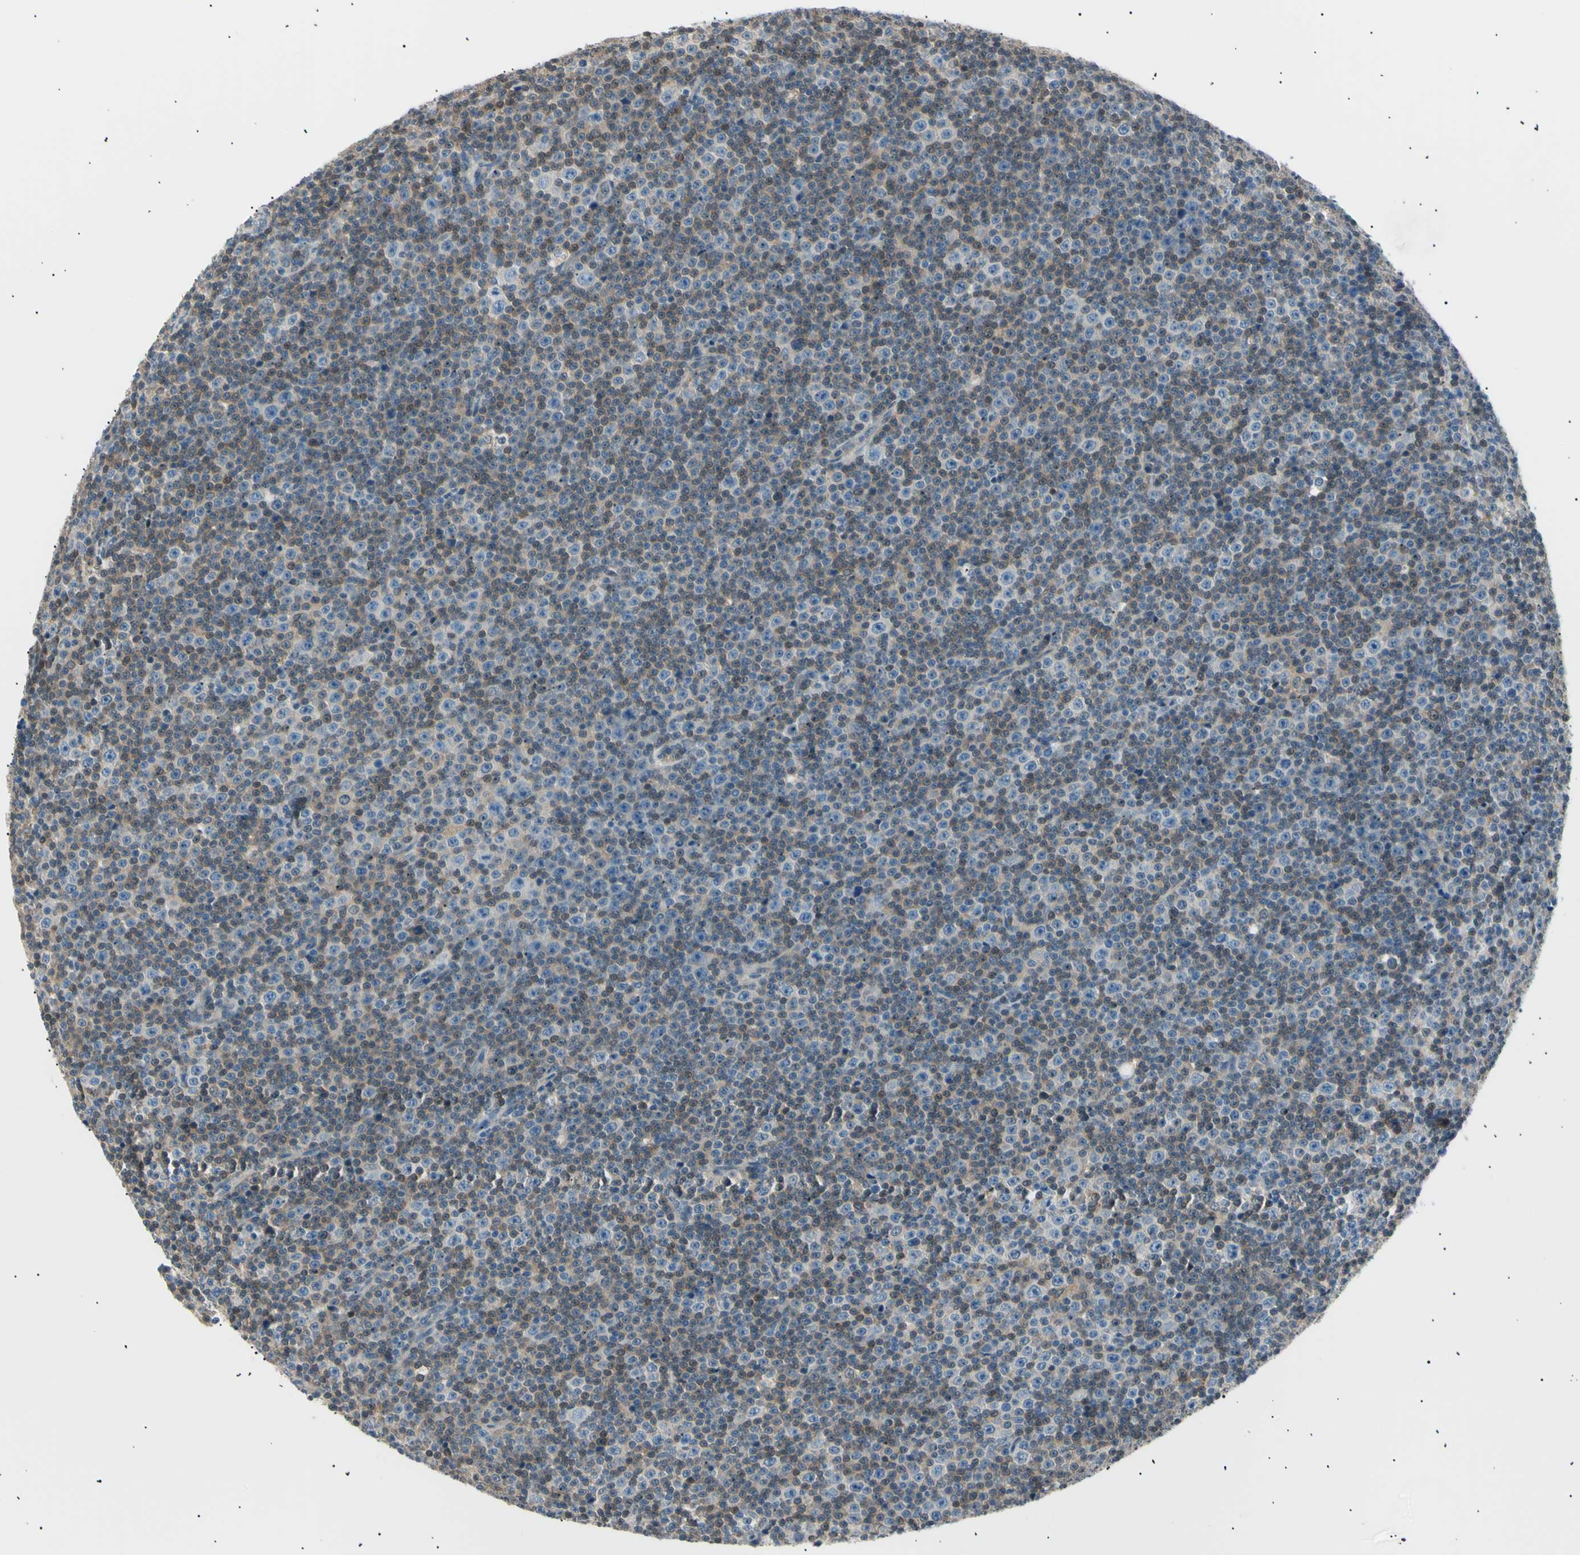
{"staining": {"intensity": "weak", "quantity": "25%-75%", "location": "cytoplasmic/membranous"}, "tissue": "lymphoma", "cell_type": "Tumor cells", "image_type": "cancer", "snomed": [{"axis": "morphology", "description": "Malignant lymphoma, non-Hodgkin's type, Low grade"}, {"axis": "topography", "description": "Lymph node"}], "caption": "The micrograph demonstrates immunohistochemical staining of low-grade malignant lymphoma, non-Hodgkin's type. There is weak cytoplasmic/membranous staining is identified in about 25%-75% of tumor cells.", "gene": "LHPP", "patient": {"sex": "female", "age": 67}}